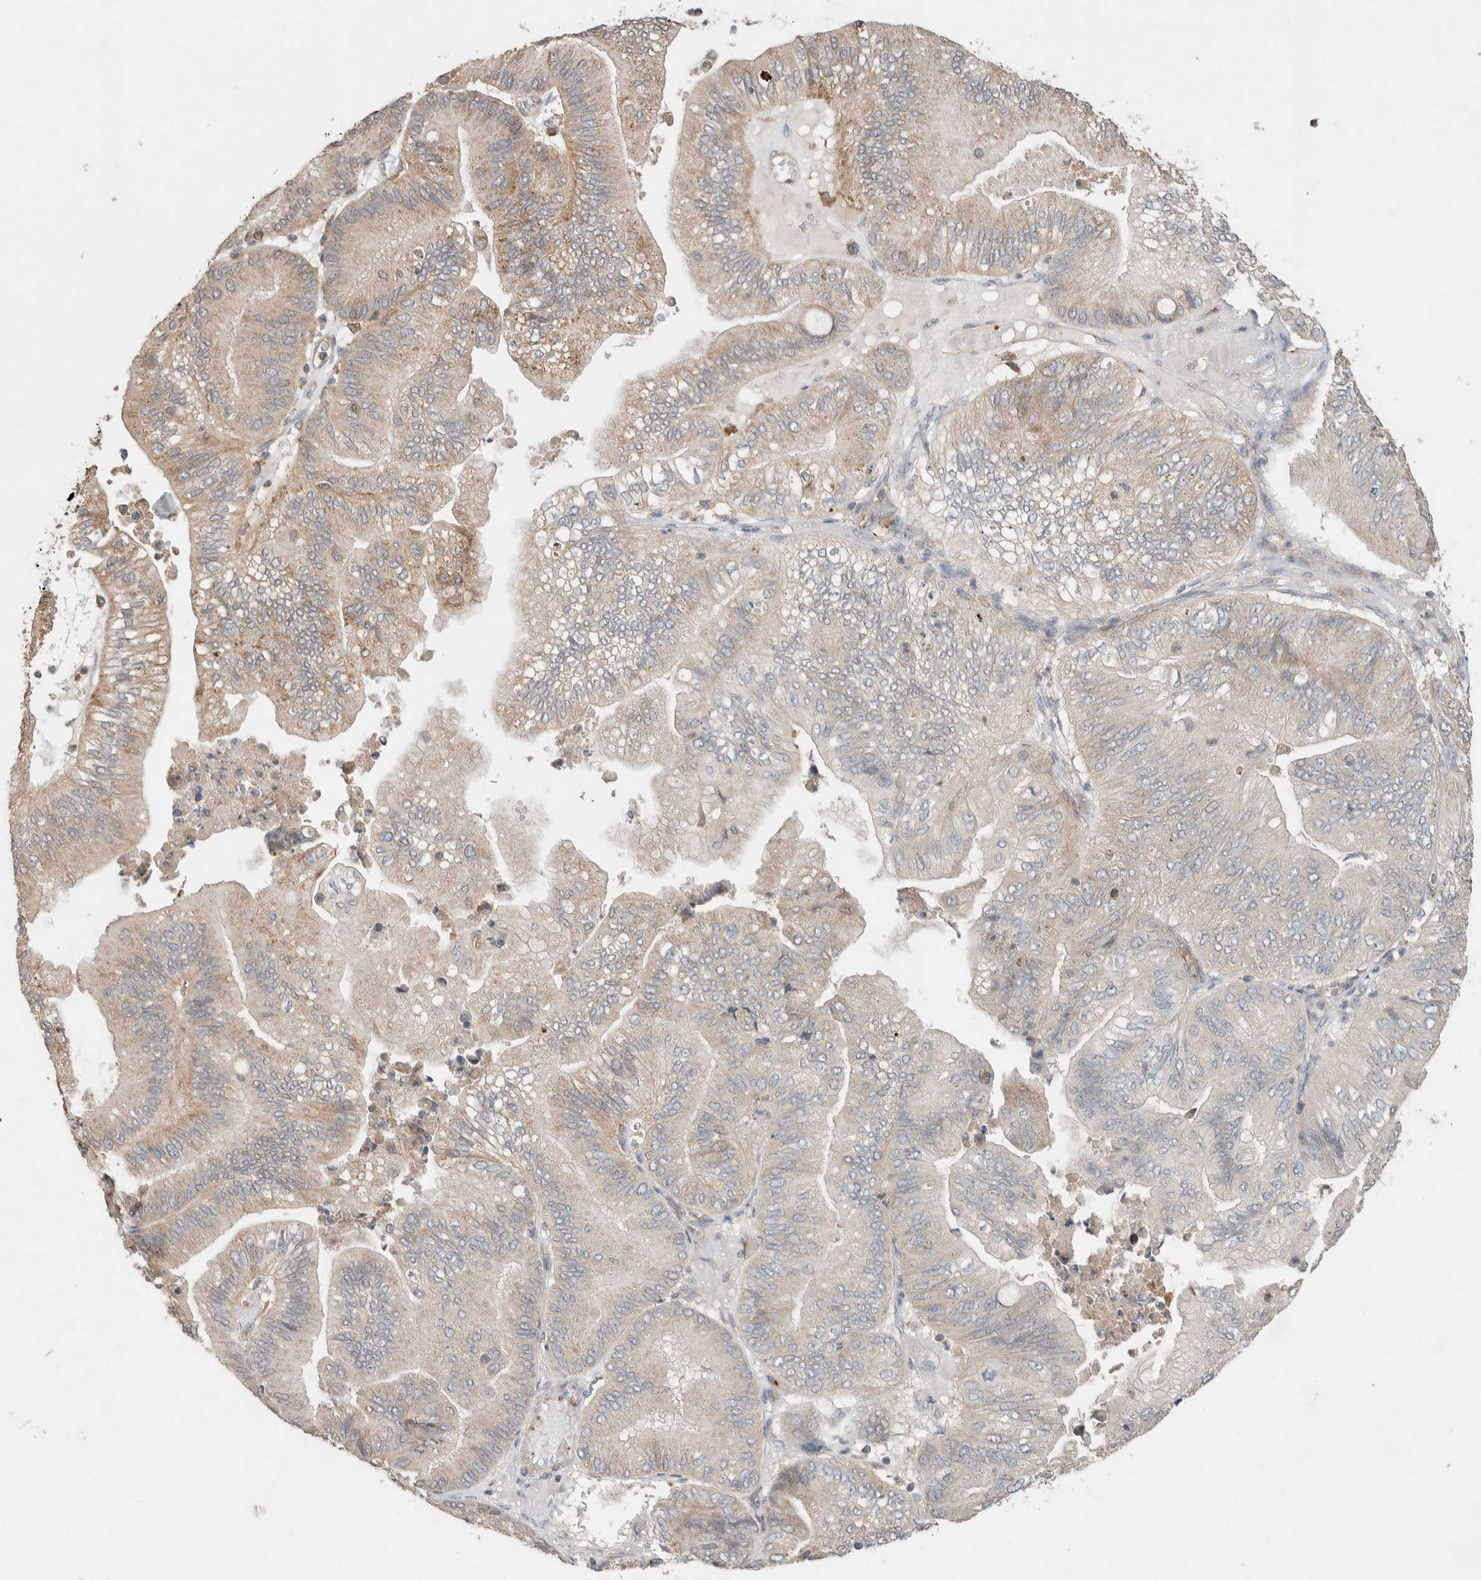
{"staining": {"intensity": "weak", "quantity": "<25%", "location": "cytoplasmic/membranous"}, "tissue": "ovarian cancer", "cell_type": "Tumor cells", "image_type": "cancer", "snomed": [{"axis": "morphology", "description": "Cystadenocarcinoma, mucinous, NOS"}, {"axis": "topography", "description": "Ovary"}], "caption": "Tumor cells are negative for protein expression in human ovarian mucinous cystadenocarcinoma.", "gene": "DEPTOR", "patient": {"sex": "female", "age": 61}}